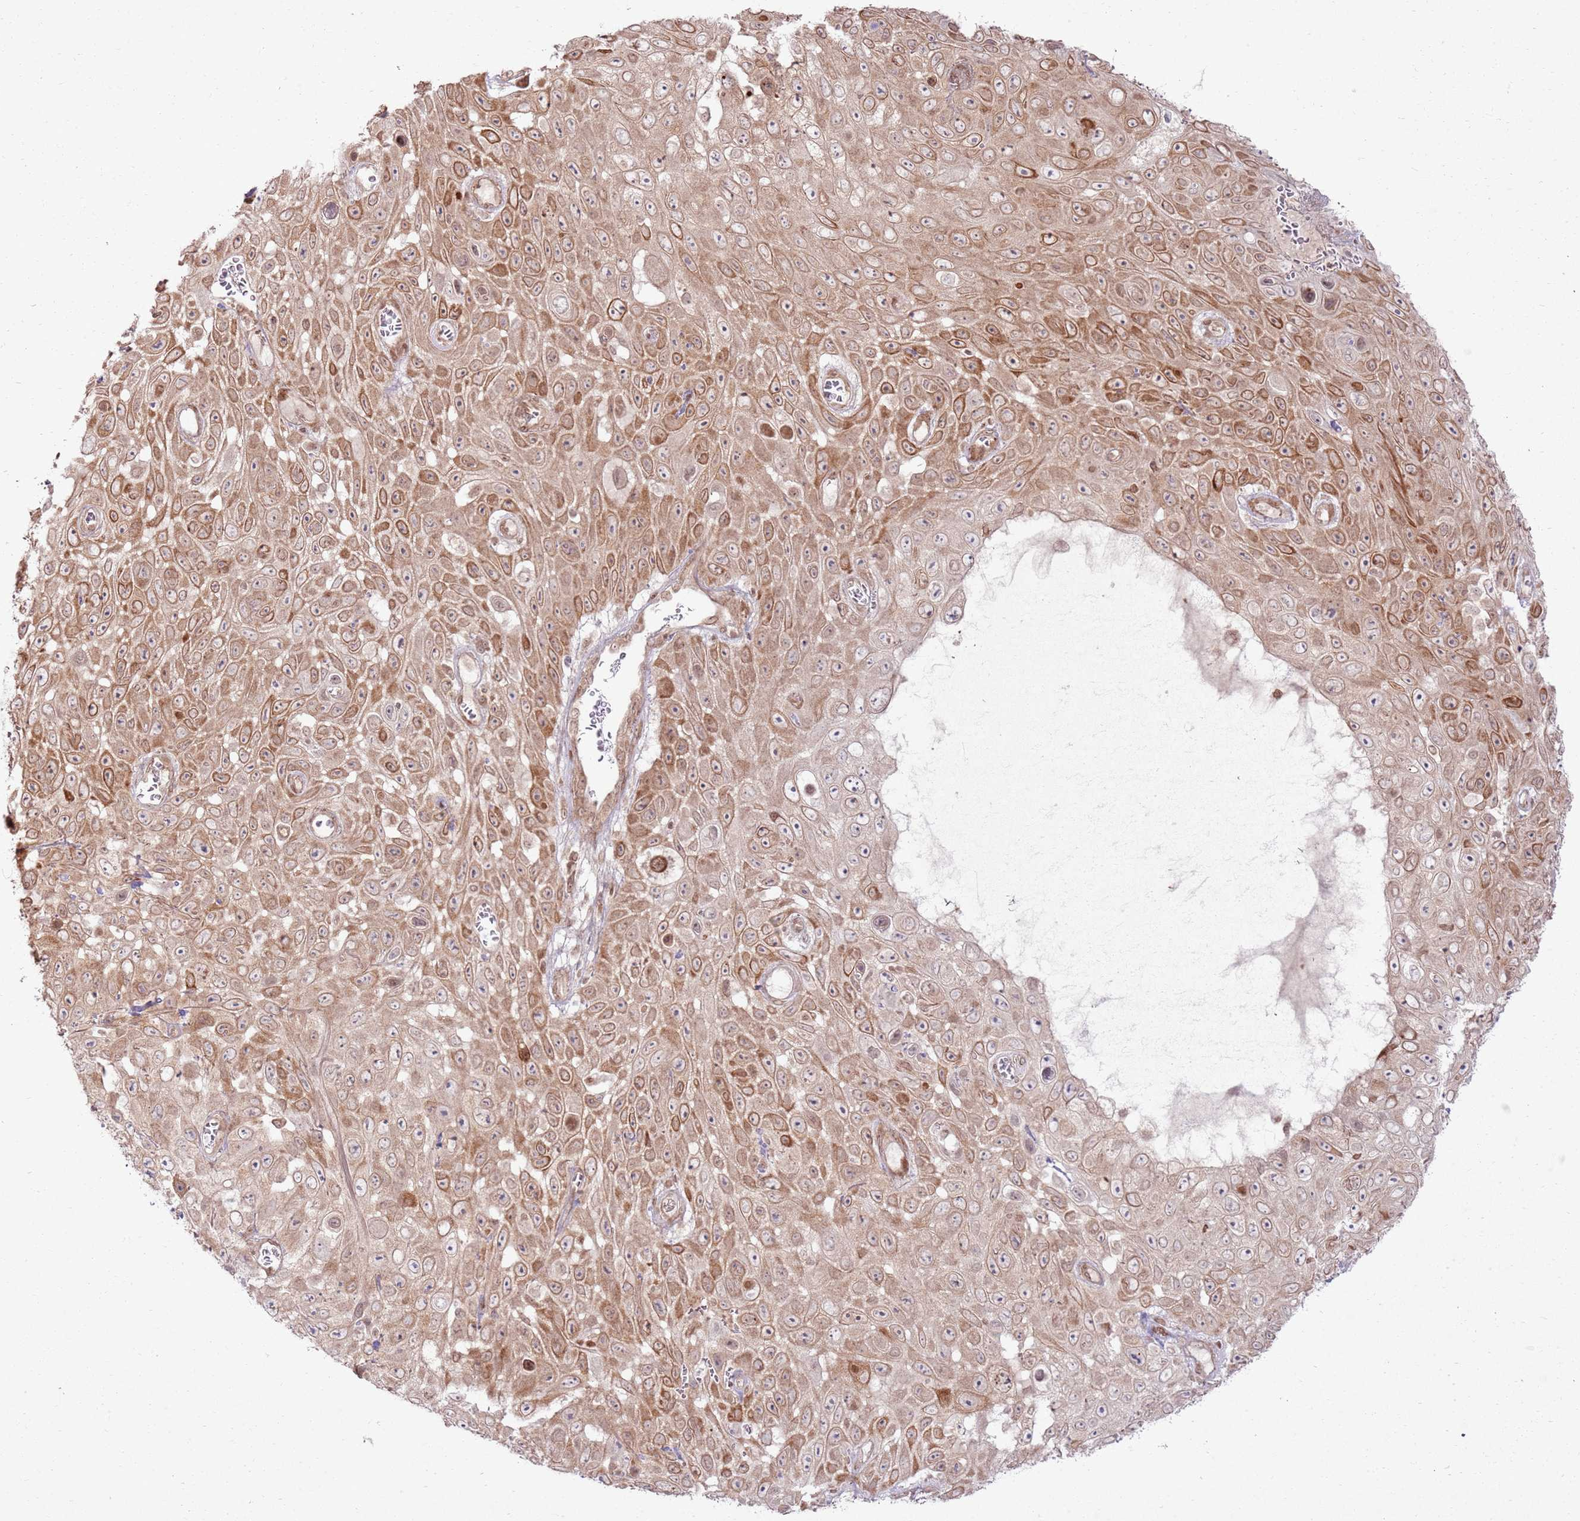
{"staining": {"intensity": "moderate", "quantity": ">75%", "location": "cytoplasmic/membranous,nuclear"}, "tissue": "skin cancer", "cell_type": "Tumor cells", "image_type": "cancer", "snomed": [{"axis": "morphology", "description": "Squamous cell carcinoma, NOS"}, {"axis": "topography", "description": "Skin"}], "caption": "Immunohistochemical staining of skin squamous cell carcinoma exhibits moderate cytoplasmic/membranous and nuclear protein positivity in approximately >75% of tumor cells.", "gene": "KLHL36", "patient": {"sex": "male", "age": 82}}